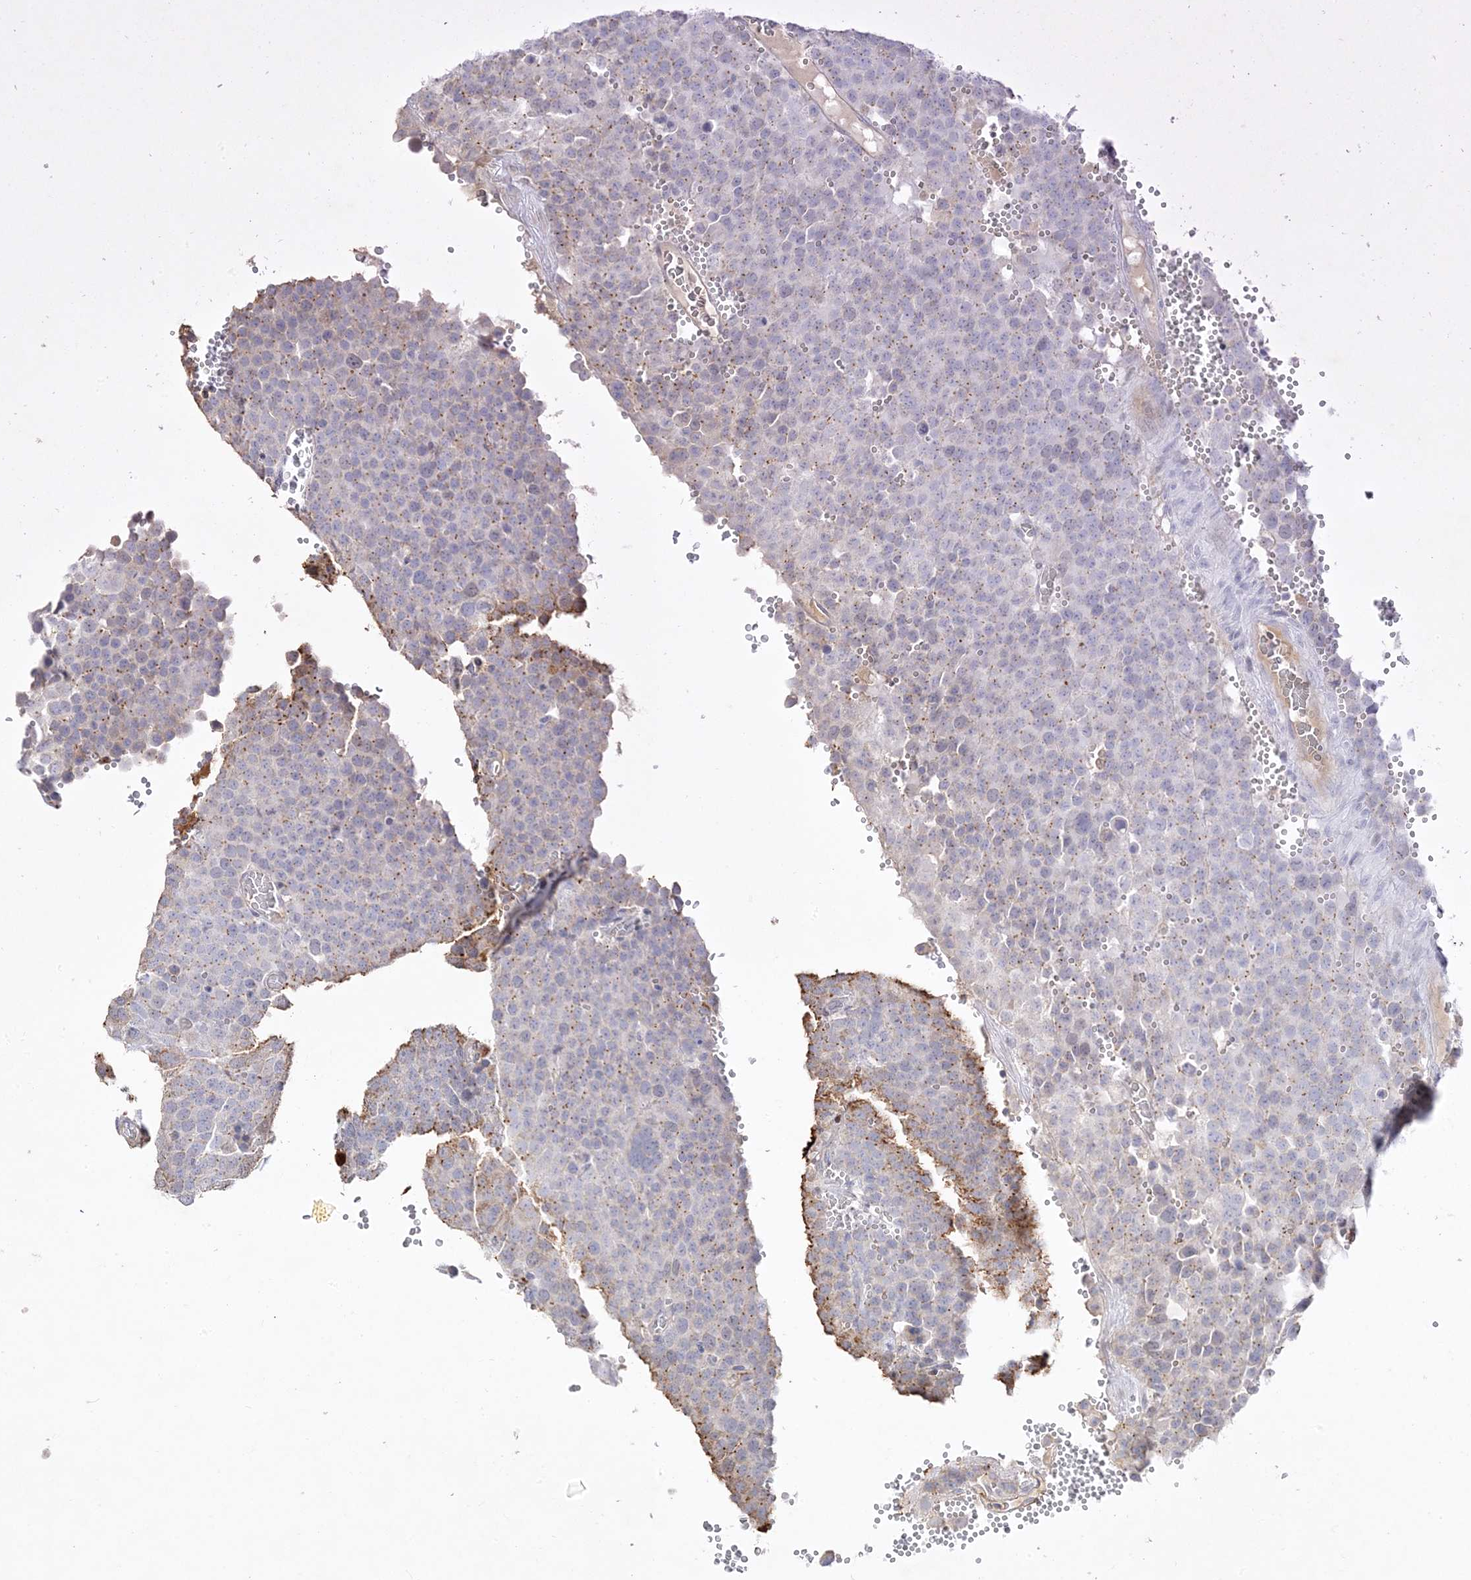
{"staining": {"intensity": "weak", "quantity": "<25%", "location": "cytoplasmic/membranous"}, "tissue": "testis cancer", "cell_type": "Tumor cells", "image_type": "cancer", "snomed": [{"axis": "morphology", "description": "Seminoma, NOS"}, {"axis": "topography", "description": "Testis"}], "caption": "This is an immunohistochemistry (IHC) histopathology image of testis seminoma. There is no positivity in tumor cells.", "gene": "TRANK1", "patient": {"sex": "male", "age": 71}}